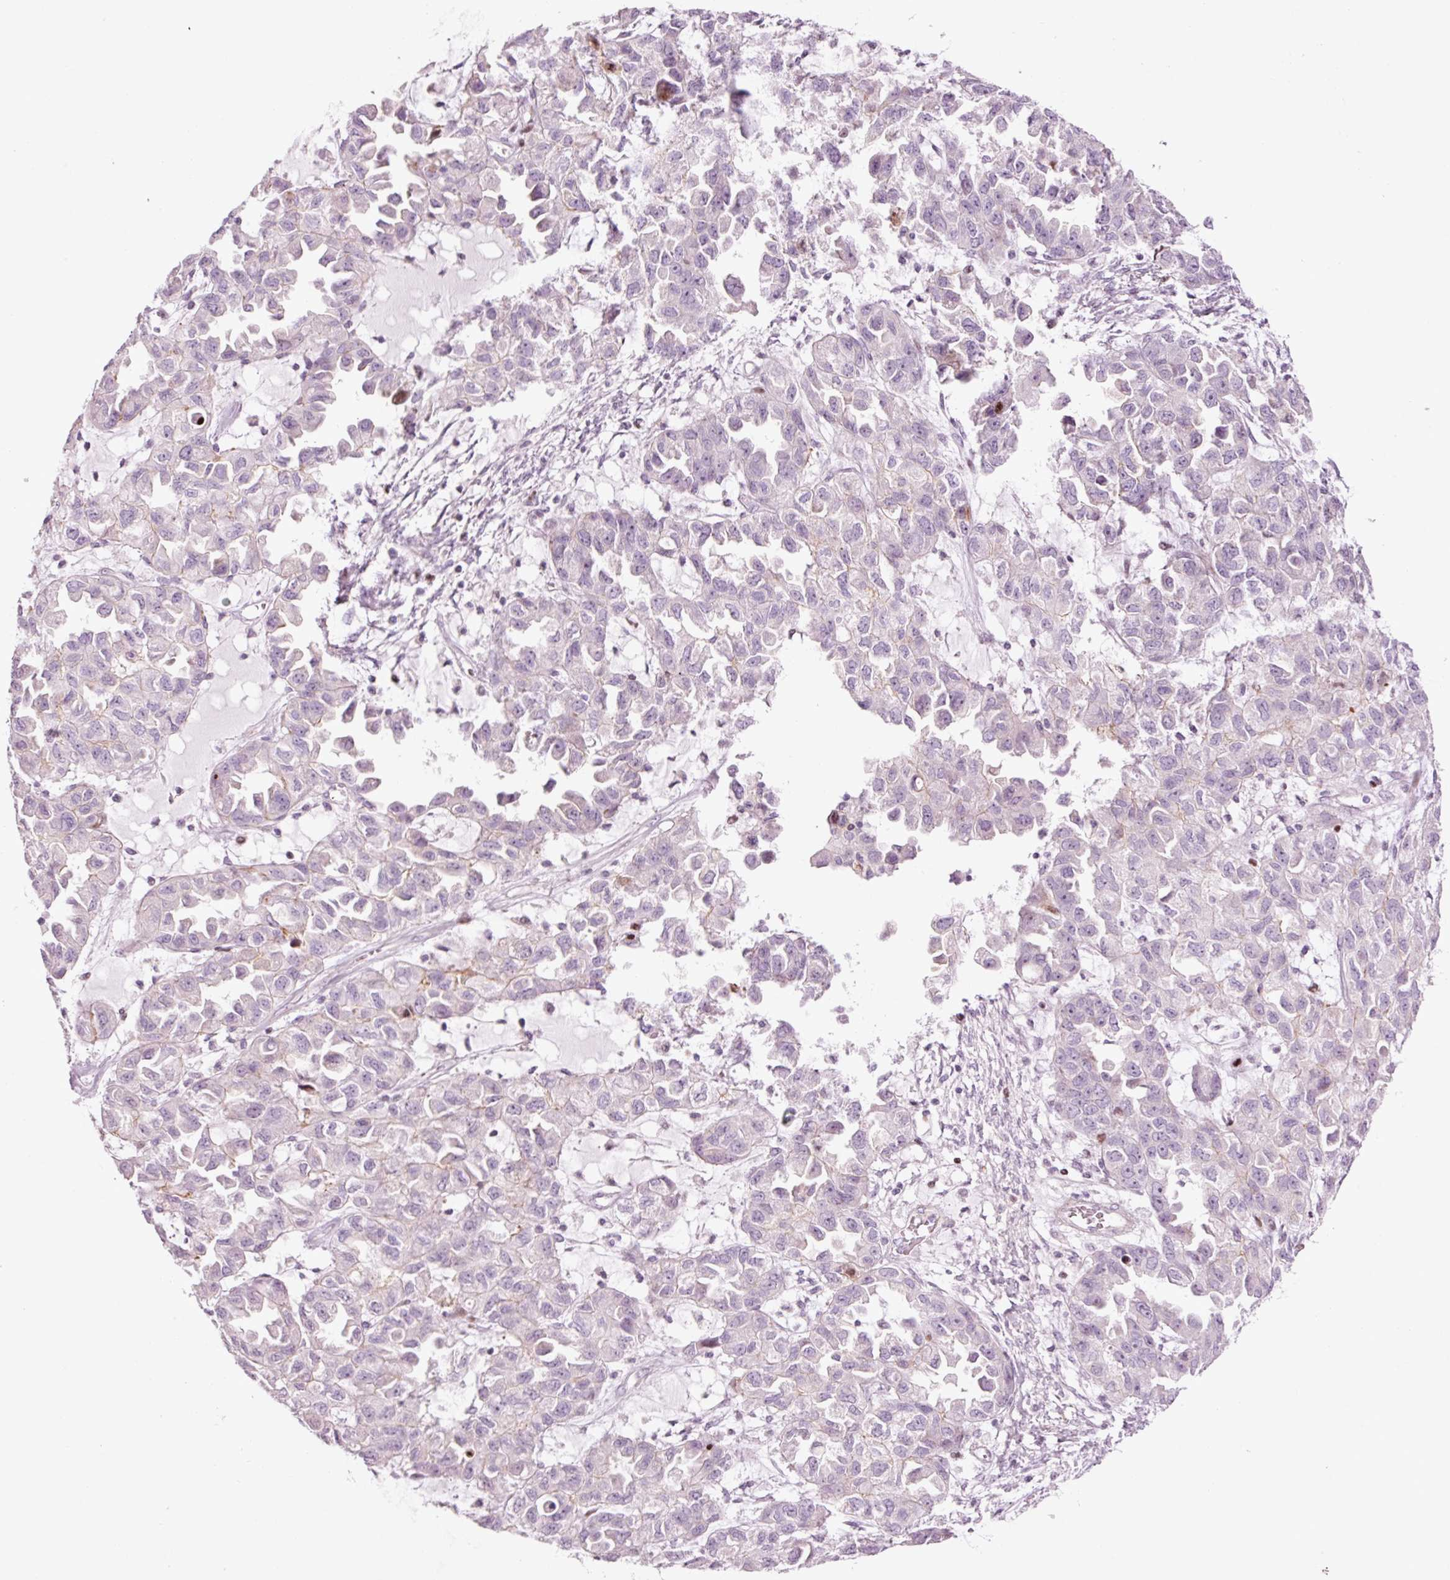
{"staining": {"intensity": "negative", "quantity": "none", "location": "none"}, "tissue": "ovarian cancer", "cell_type": "Tumor cells", "image_type": "cancer", "snomed": [{"axis": "morphology", "description": "Cystadenocarcinoma, serous, NOS"}, {"axis": "topography", "description": "Ovary"}], "caption": "Tumor cells are negative for brown protein staining in ovarian cancer.", "gene": "ANKRD20A1", "patient": {"sex": "female", "age": 84}}